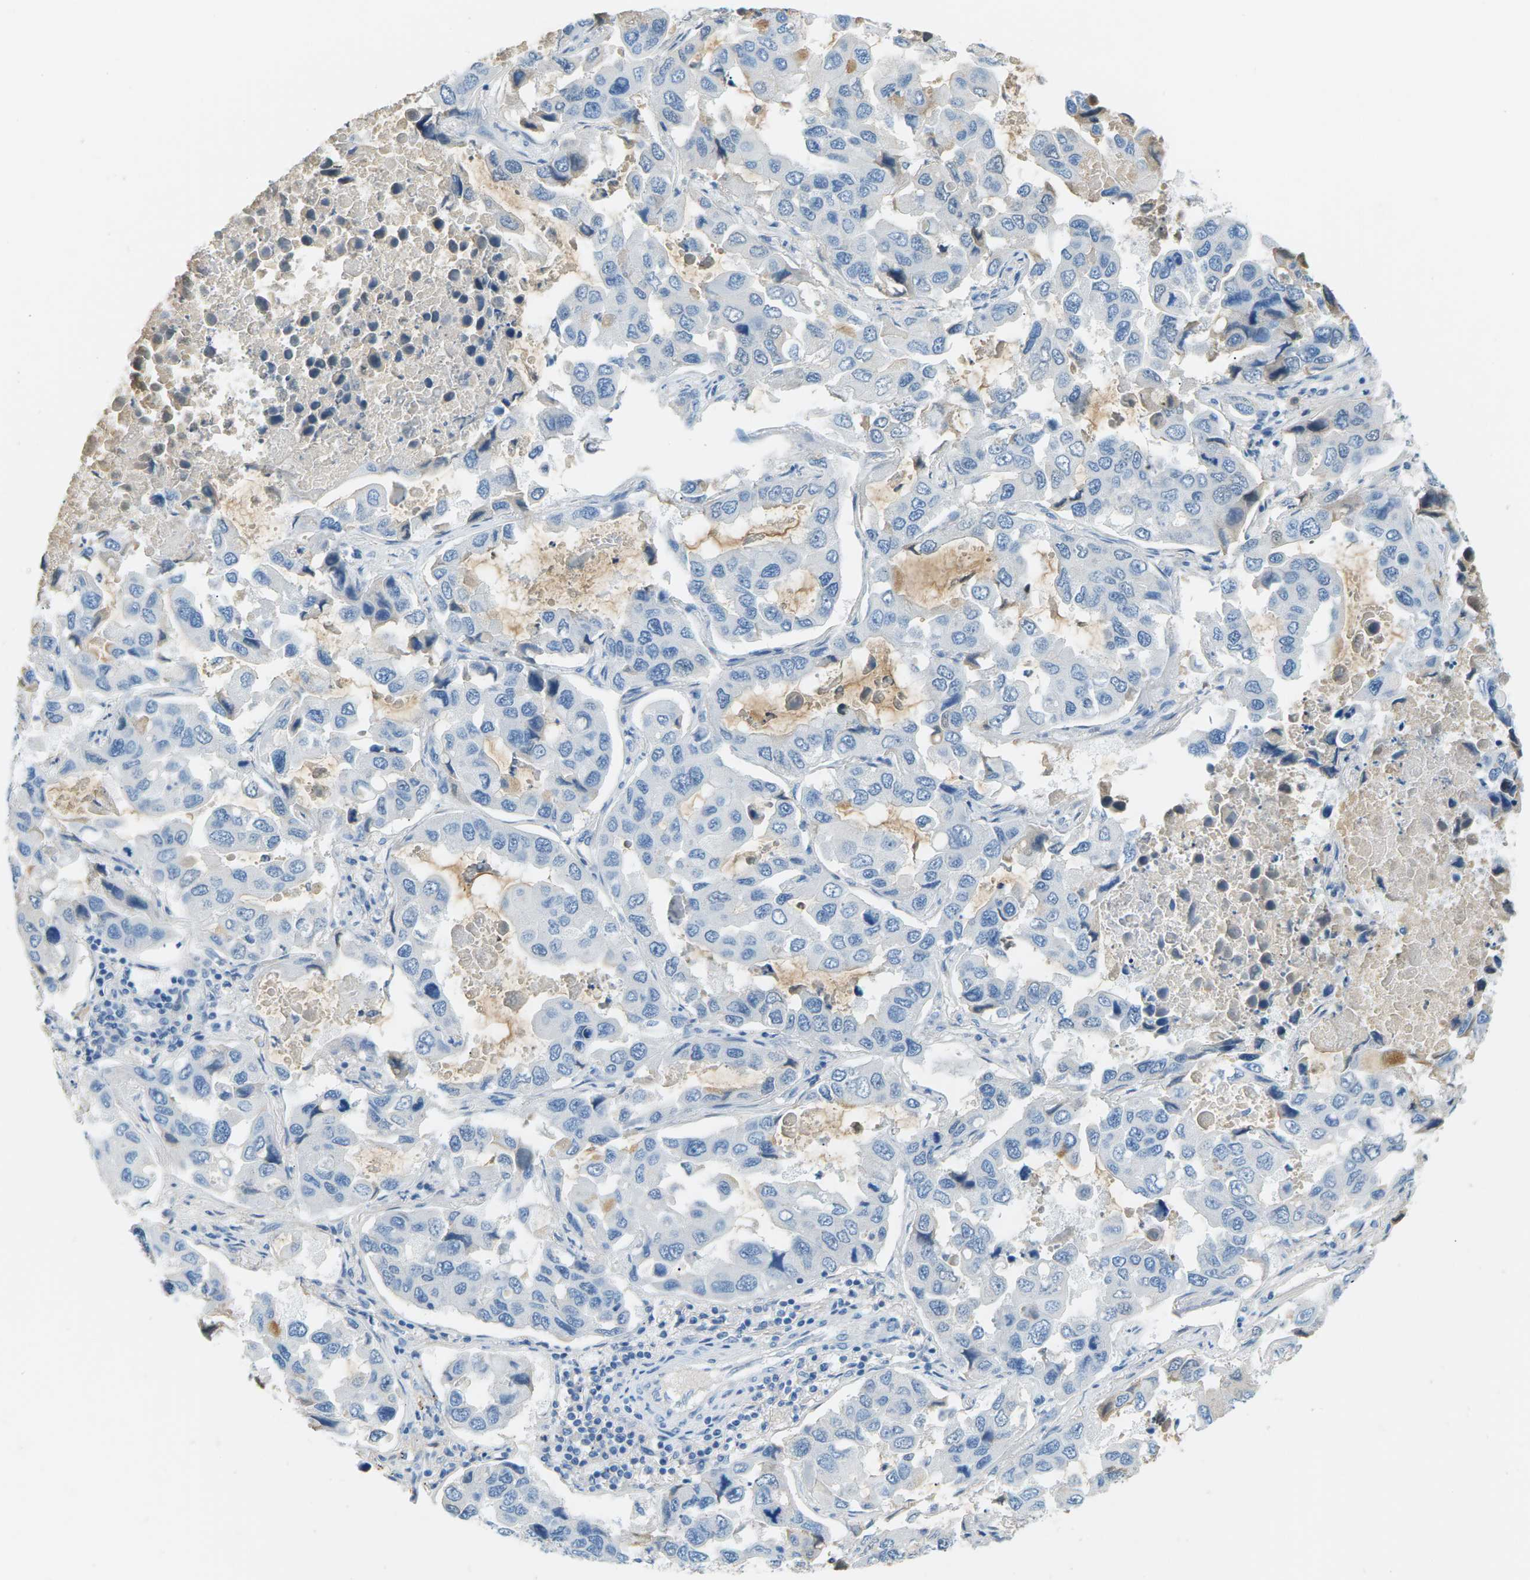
{"staining": {"intensity": "negative", "quantity": "none", "location": "none"}, "tissue": "lung cancer", "cell_type": "Tumor cells", "image_type": "cancer", "snomed": [{"axis": "morphology", "description": "Adenocarcinoma, NOS"}, {"axis": "topography", "description": "Lung"}], "caption": "Immunohistochemical staining of adenocarcinoma (lung) shows no significant staining in tumor cells.", "gene": "CFI", "patient": {"sex": "male", "age": 64}}